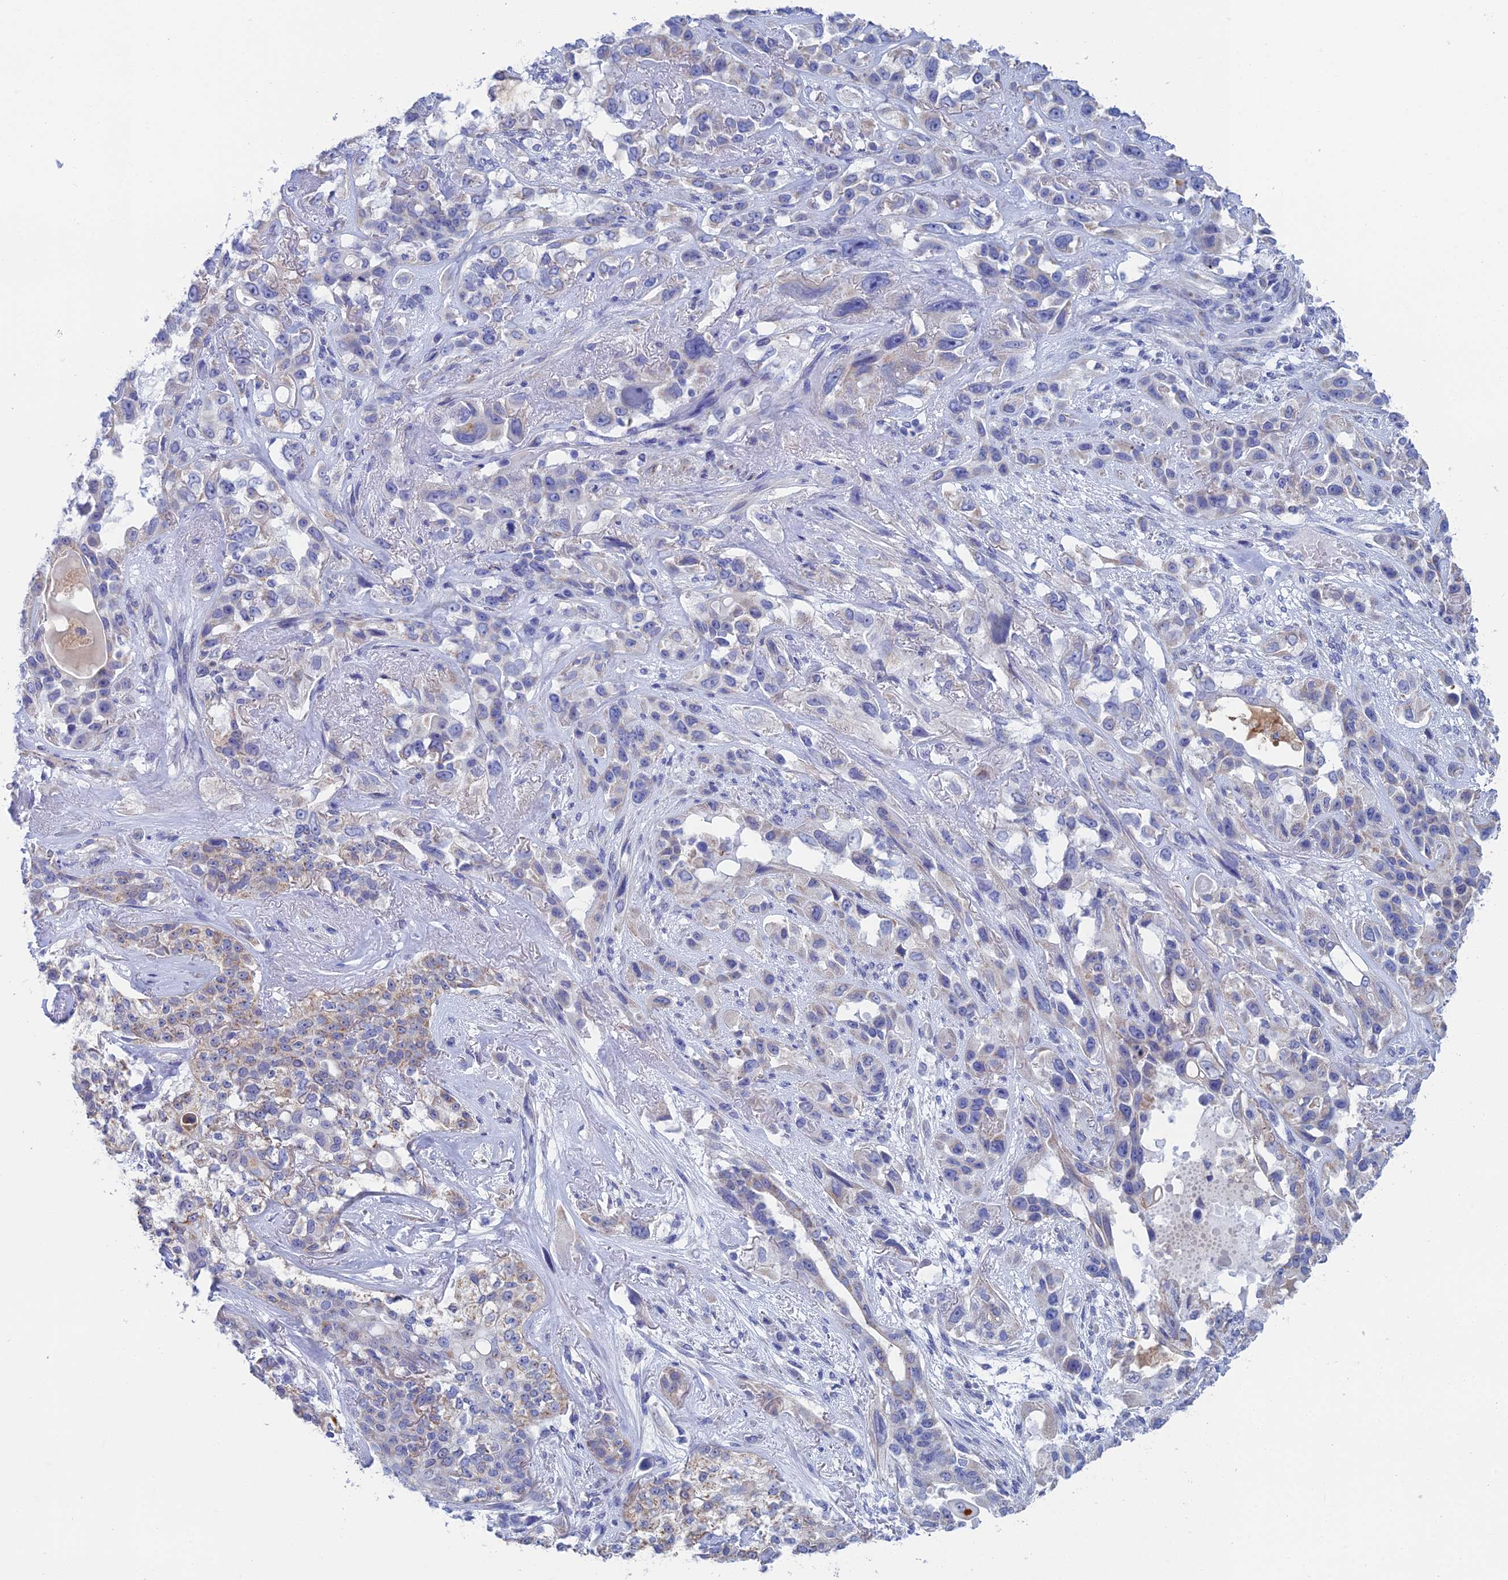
{"staining": {"intensity": "negative", "quantity": "none", "location": "none"}, "tissue": "lung cancer", "cell_type": "Tumor cells", "image_type": "cancer", "snomed": [{"axis": "morphology", "description": "Squamous cell carcinoma, NOS"}, {"axis": "topography", "description": "Lung"}], "caption": "The immunohistochemistry (IHC) micrograph has no significant staining in tumor cells of squamous cell carcinoma (lung) tissue. (DAB (3,3'-diaminobenzidine) immunohistochemistry (IHC) with hematoxylin counter stain).", "gene": "CFAP210", "patient": {"sex": "female", "age": 70}}